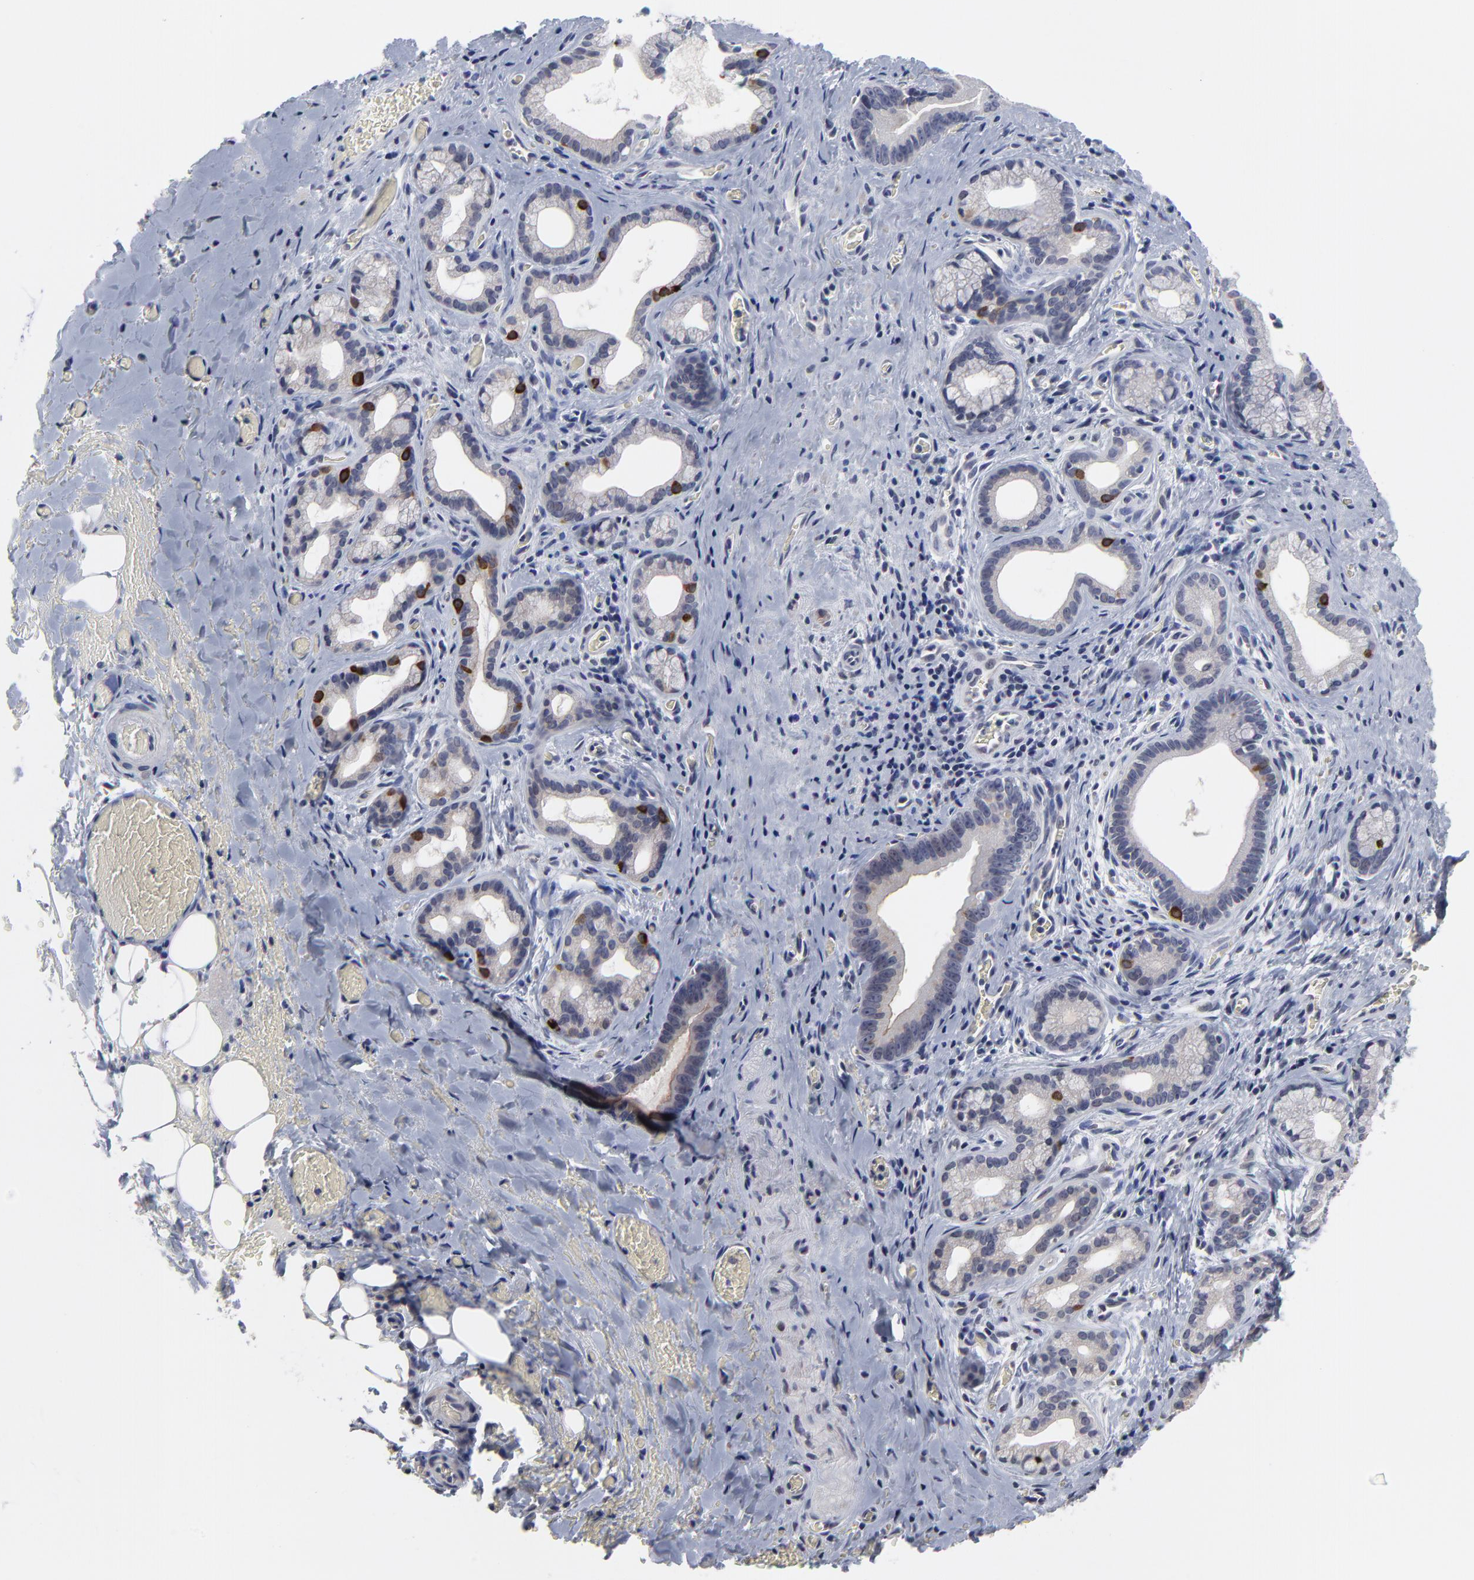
{"staining": {"intensity": "negative", "quantity": "none", "location": "none"}, "tissue": "liver cancer", "cell_type": "Tumor cells", "image_type": "cancer", "snomed": [{"axis": "morphology", "description": "Cholangiocarcinoma"}, {"axis": "topography", "description": "Liver"}], "caption": "IHC histopathology image of human liver cancer stained for a protein (brown), which demonstrates no positivity in tumor cells.", "gene": "MAGEA10", "patient": {"sex": "female", "age": 55}}